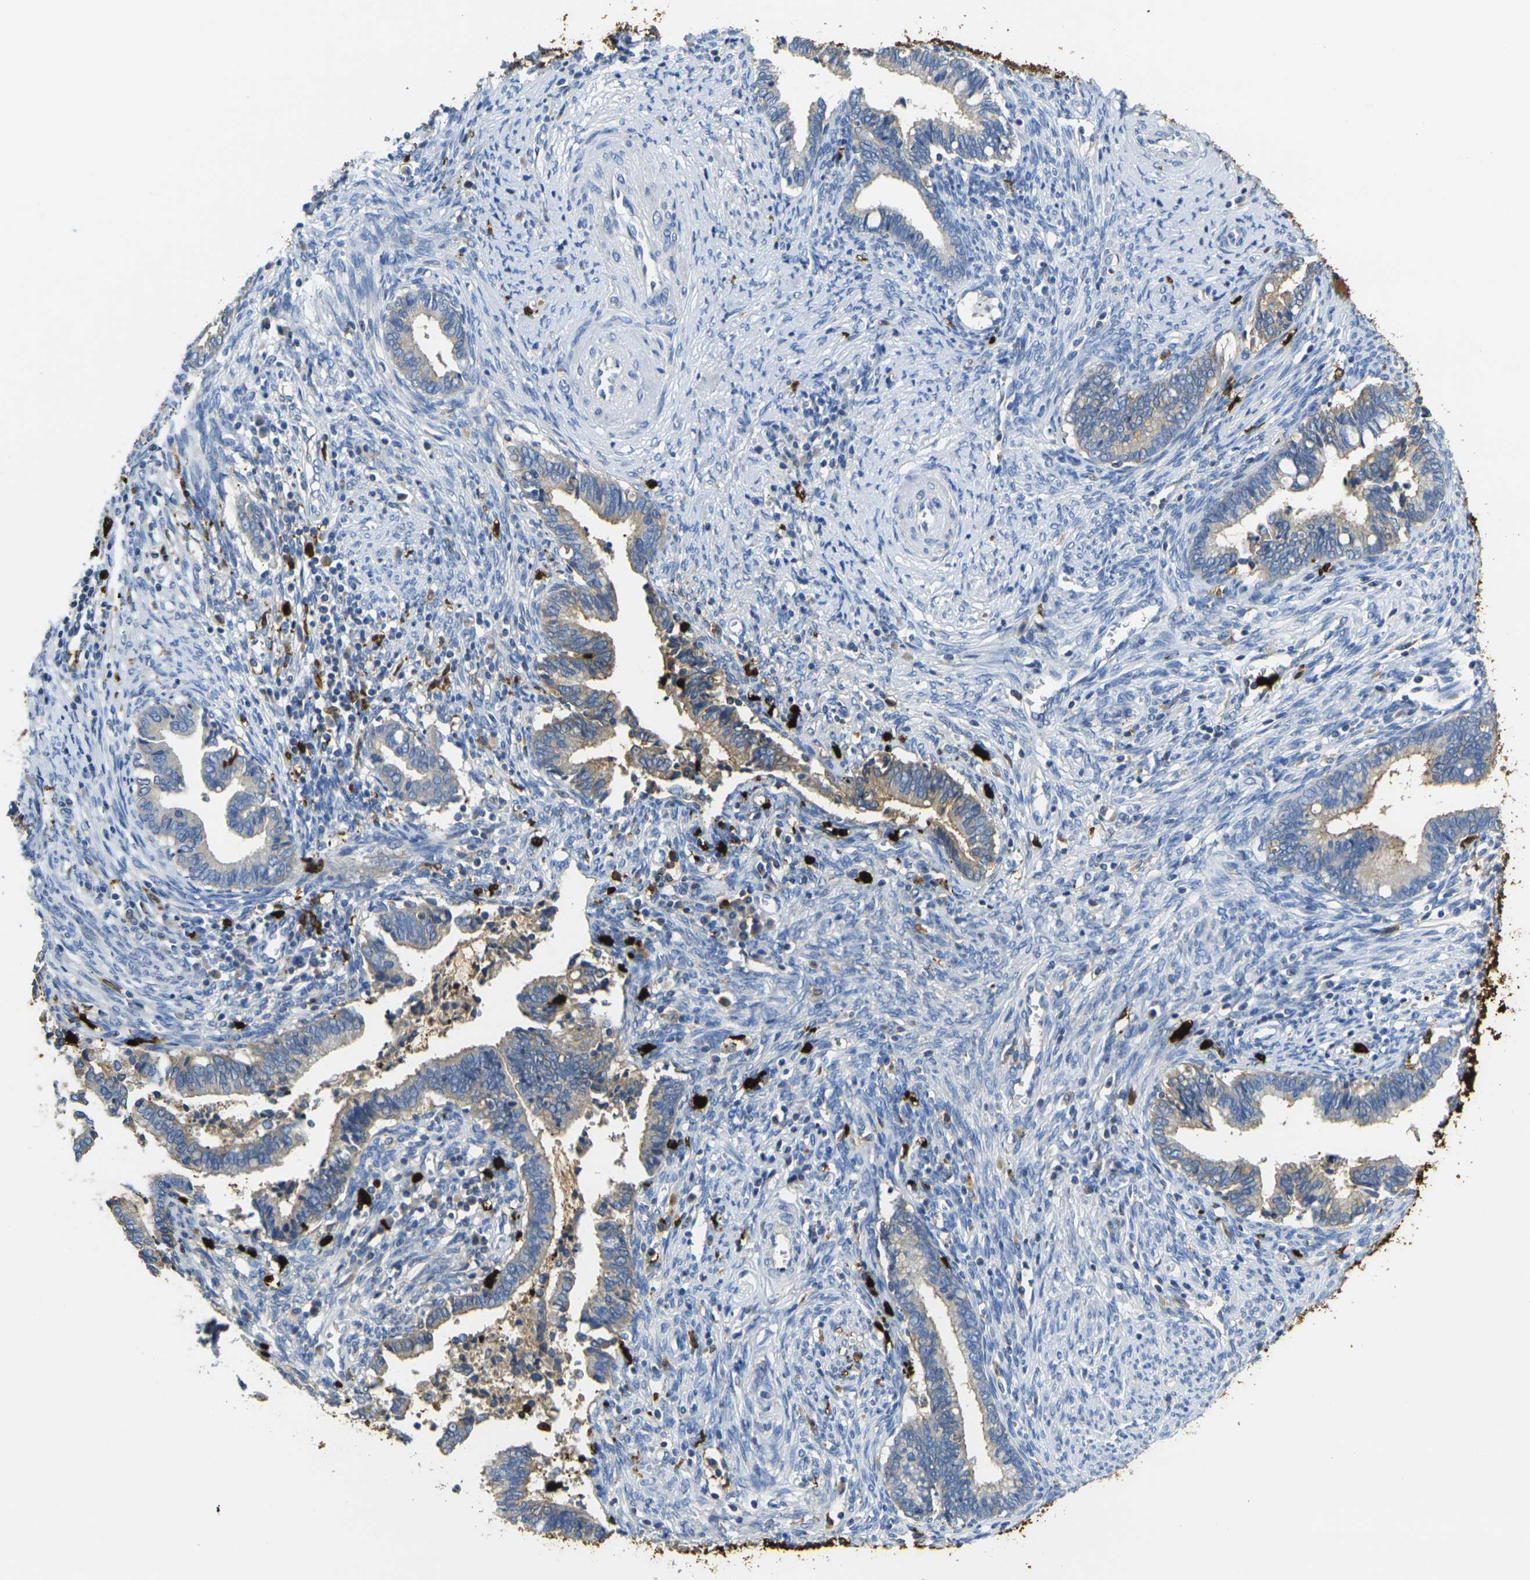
{"staining": {"intensity": "moderate", "quantity": "25%-75%", "location": "cytoplasmic/membranous"}, "tissue": "cervical cancer", "cell_type": "Tumor cells", "image_type": "cancer", "snomed": [{"axis": "morphology", "description": "Adenocarcinoma, NOS"}, {"axis": "topography", "description": "Cervix"}], "caption": "About 25%-75% of tumor cells in cervical cancer show moderate cytoplasmic/membranous protein positivity as visualized by brown immunohistochemical staining.", "gene": "S100A9", "patient": {"sex": "female", "age": 44}}